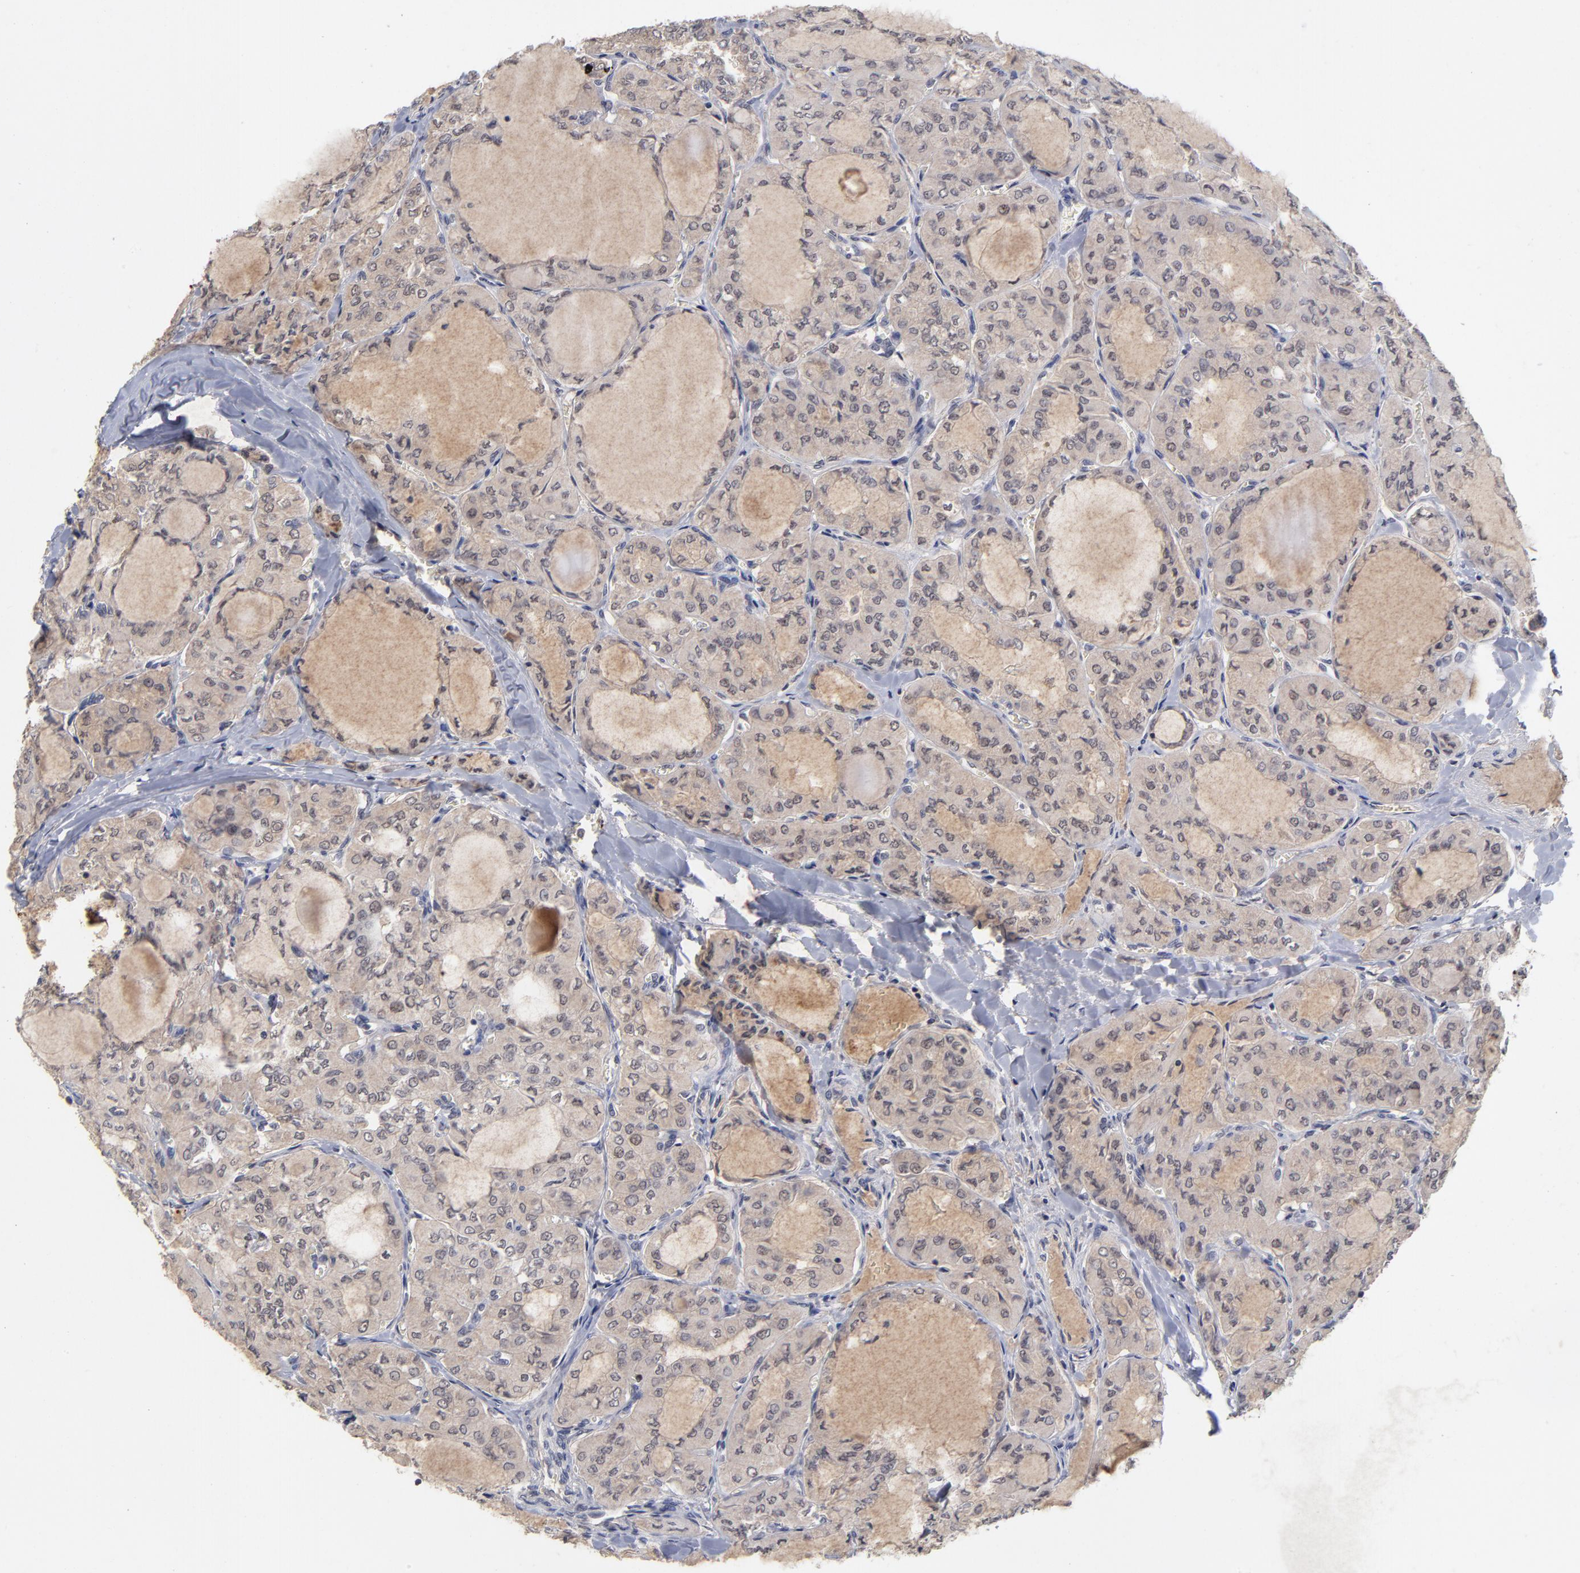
{"staining": {"intensity": "moderate", "quantity": ">75%", "location": "cytoplasmic/membranous,nuclear"}, "tissue": "thyroid cancer", "cell_type": "Tumor cells", "image_type": "cancer", "snomed": [{"axis": "morphology", "description": "Papillary adenocarcinoma, NOS"}, {"axis": "topography", "description": "Thyroid gland"}], "caption": "An IHC micrograph of neoplastic tissue is shown. Protein staining in brown labels moderate cytoplasmic/membranous and nuclear positivity in thyroid papillary adenocarcinoma within tumor cells.", "gene": "WSB1", "patient": {"sex": "male", "age": 20}}